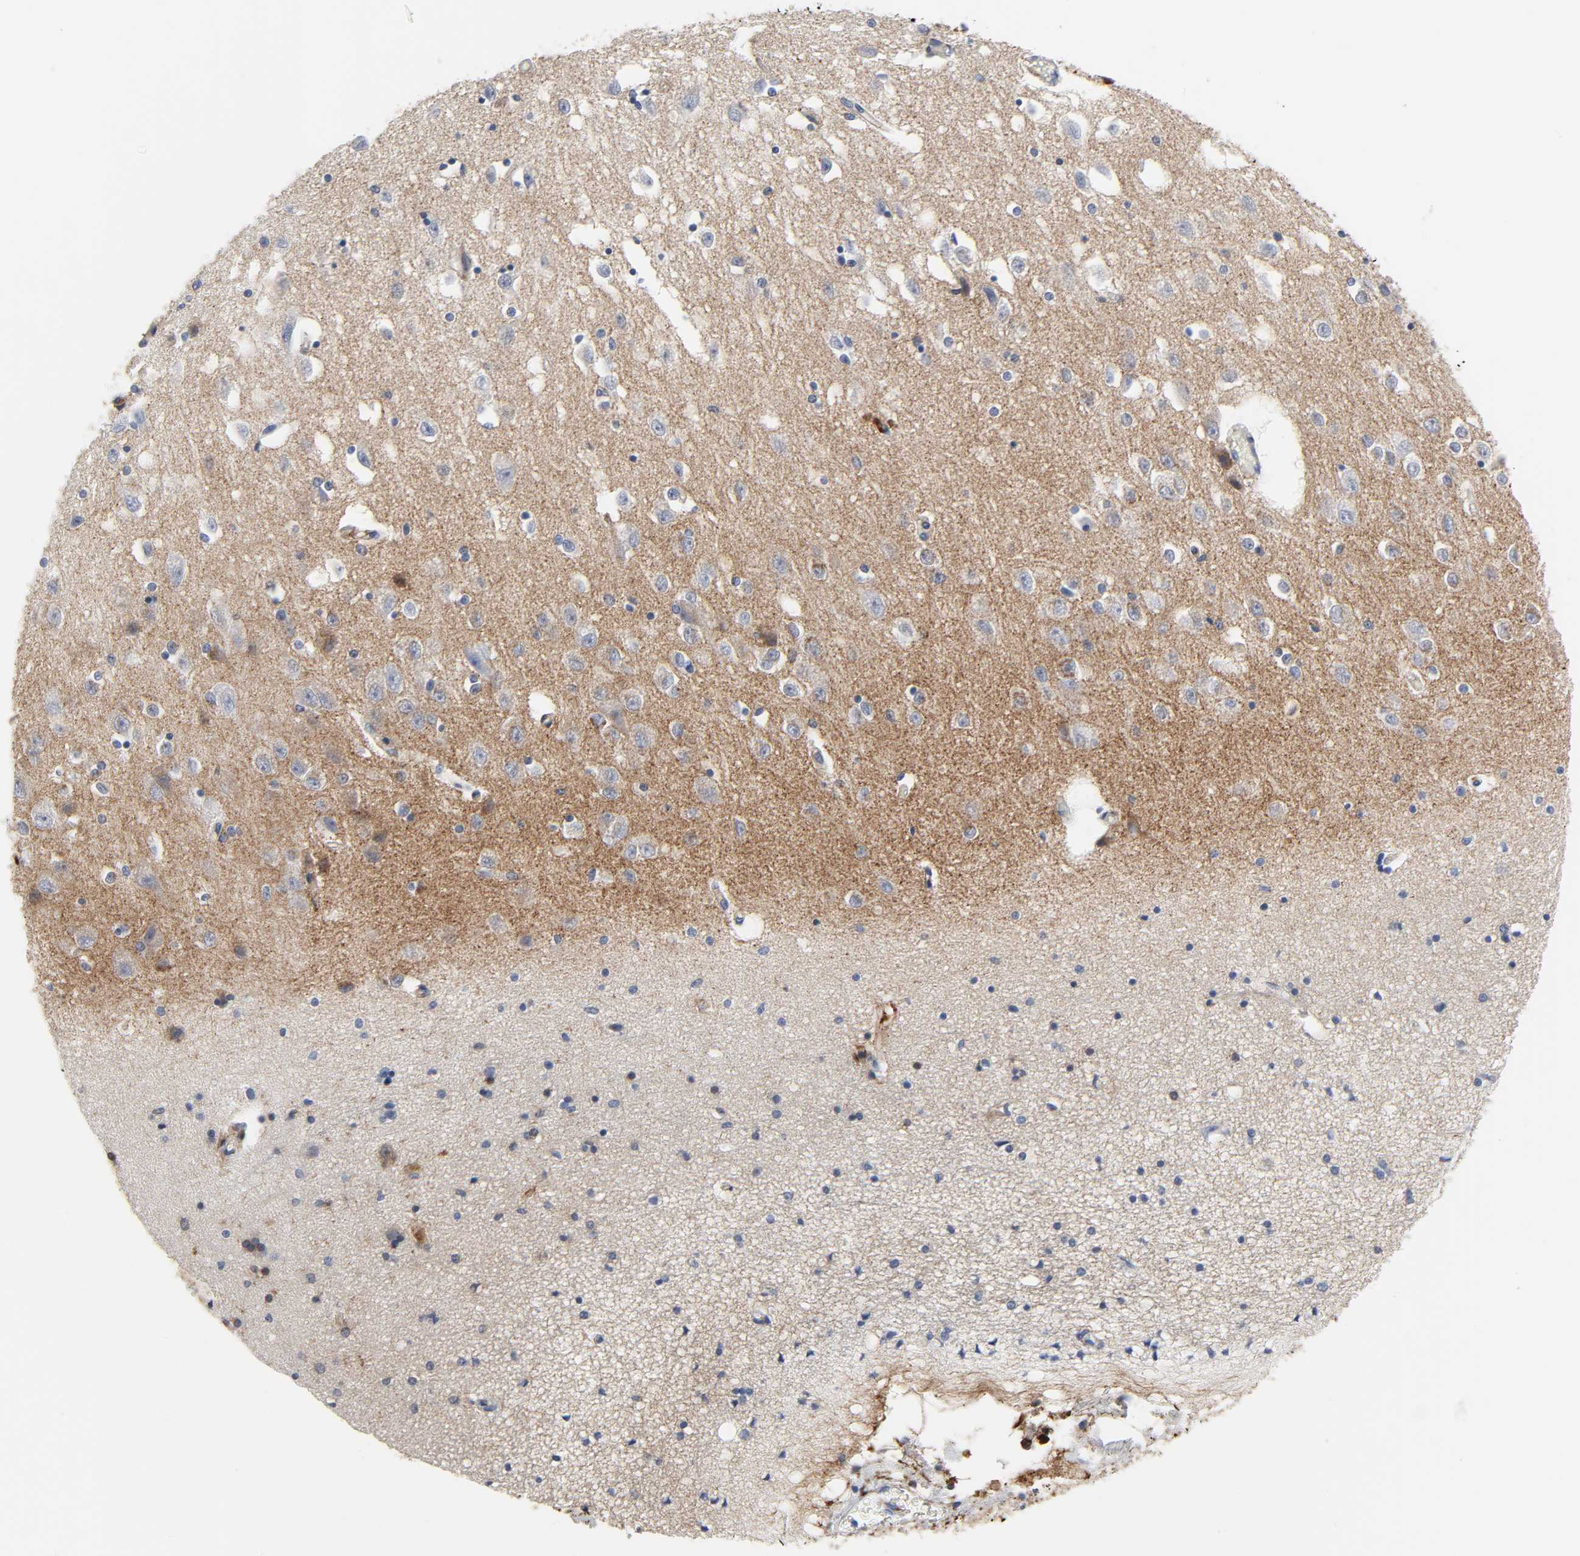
{"staining": {"intensity": "negative", "quantity": "none", "location": "none"}, "tissue": "hippocampus", "cell_type": "Glial cells", "image_type": "normal", "snomed": [{"axis": "morphology", "description": "Normal tissue, NOS"}, {"axis": "topography", "description": "Hippocampus"}], "caption": "Glial cells are negative for brown protein staining in benign hippocampus. Brightfield microscopy of immunohistochemistry stained with DAB (3,3'-diaminobenzidine) (brown) and hematoxylin (blue), captured at high magnification.", "gene": "FBLN1", "patient": {"sex": "female", "age": 54}}